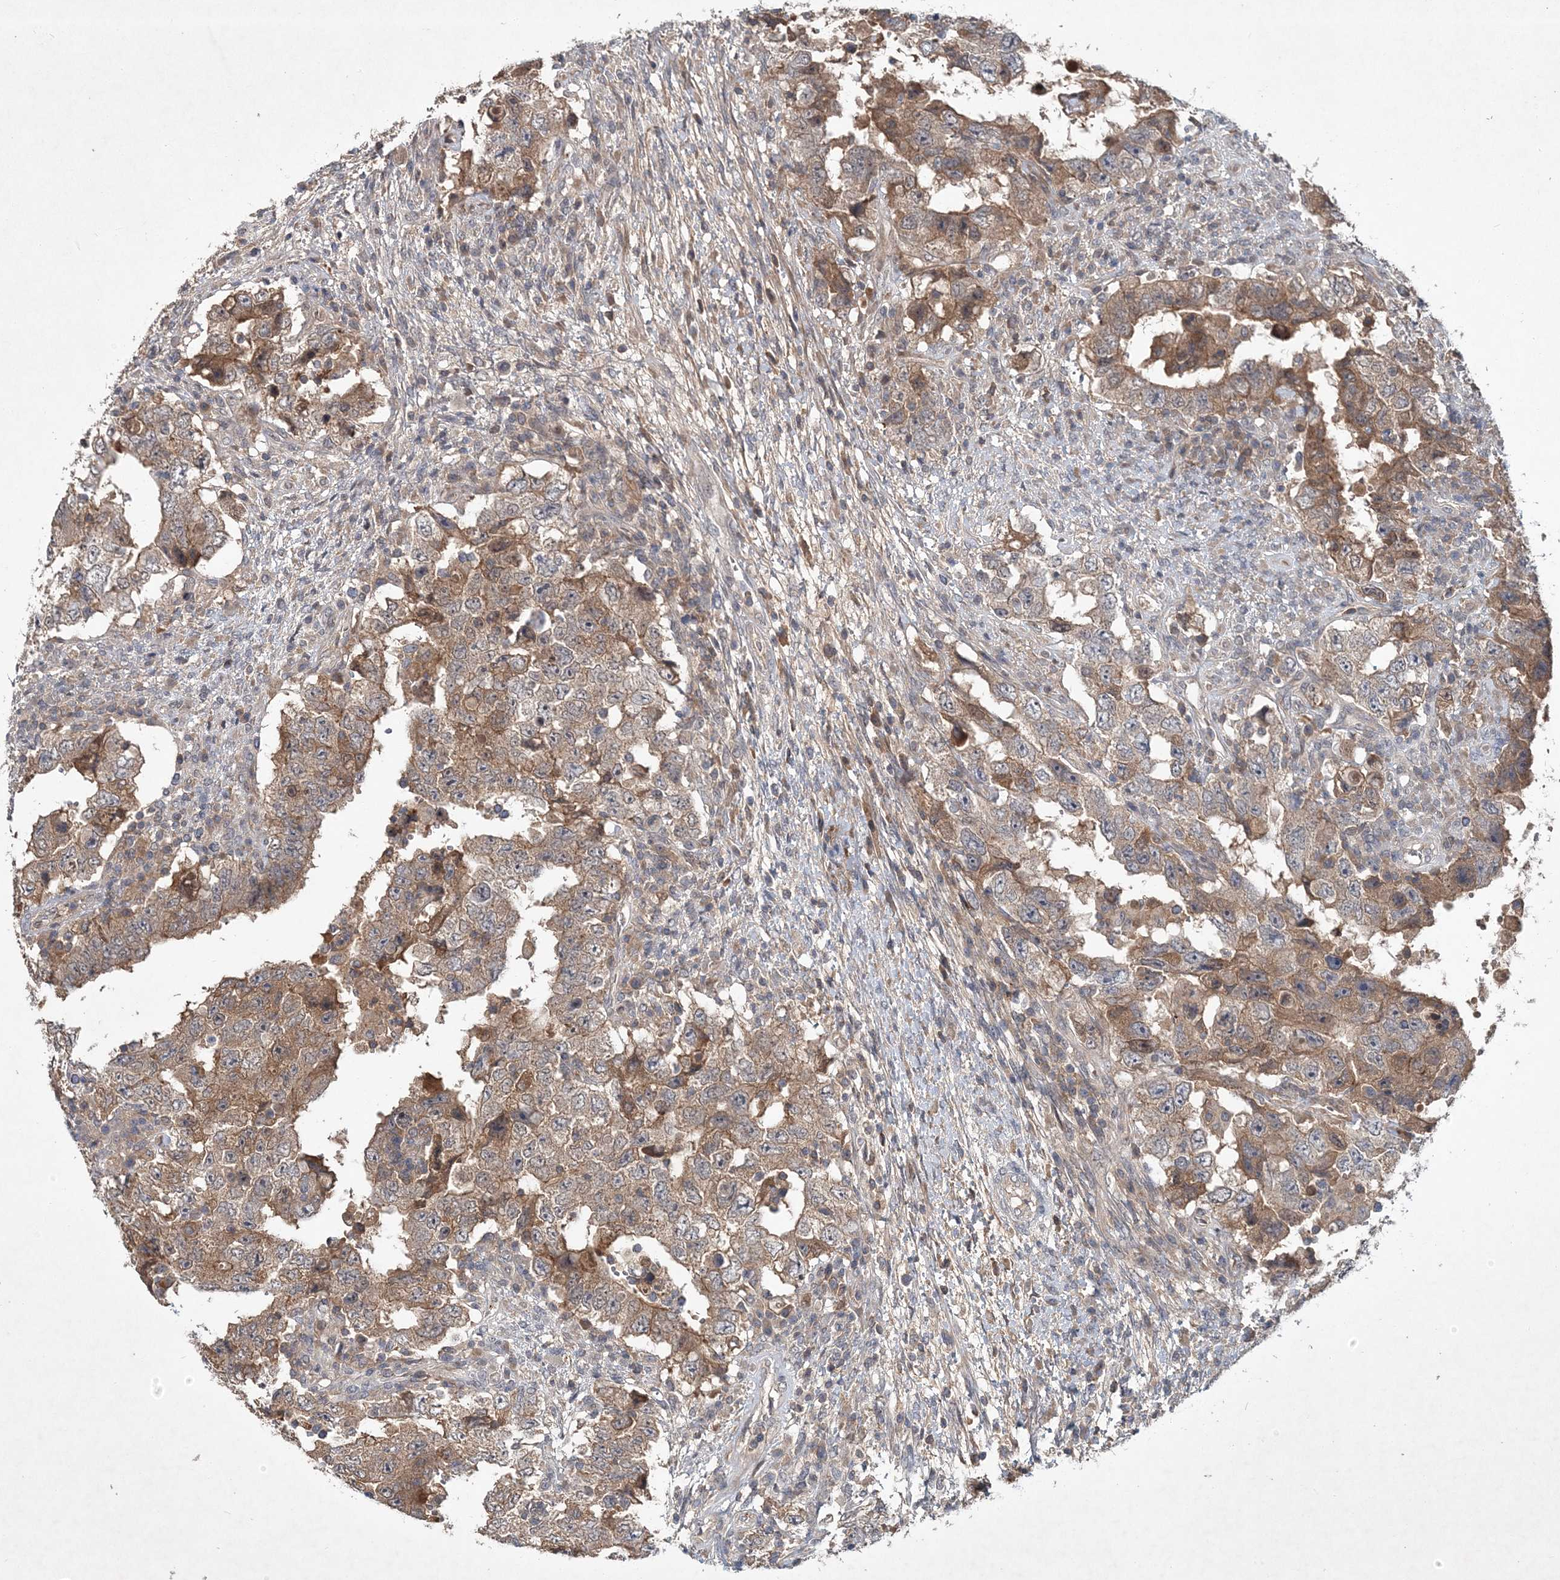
{"staining": {"intensity": "weak", "quantity": ">75%", "location": "cytoplasmic/membranous"}, "tissue": "testis cancer", "cell_type": "Tumor cells", "image_type": "cancer", "snomed": [{"axis": "morphology", "description": "Carcinoma, Embryonal, NOS"}, {"axis": "topography", "description": "Testis"}], "caption": "IHC image of testis embryonal carcinoma stained for a protein (brown), which displays low levels of weak cytoplasmic/membranous staining in about >75% of tumor cells.", "gene": "RNF25", "patient": {"sex": "male", "age": 26}}